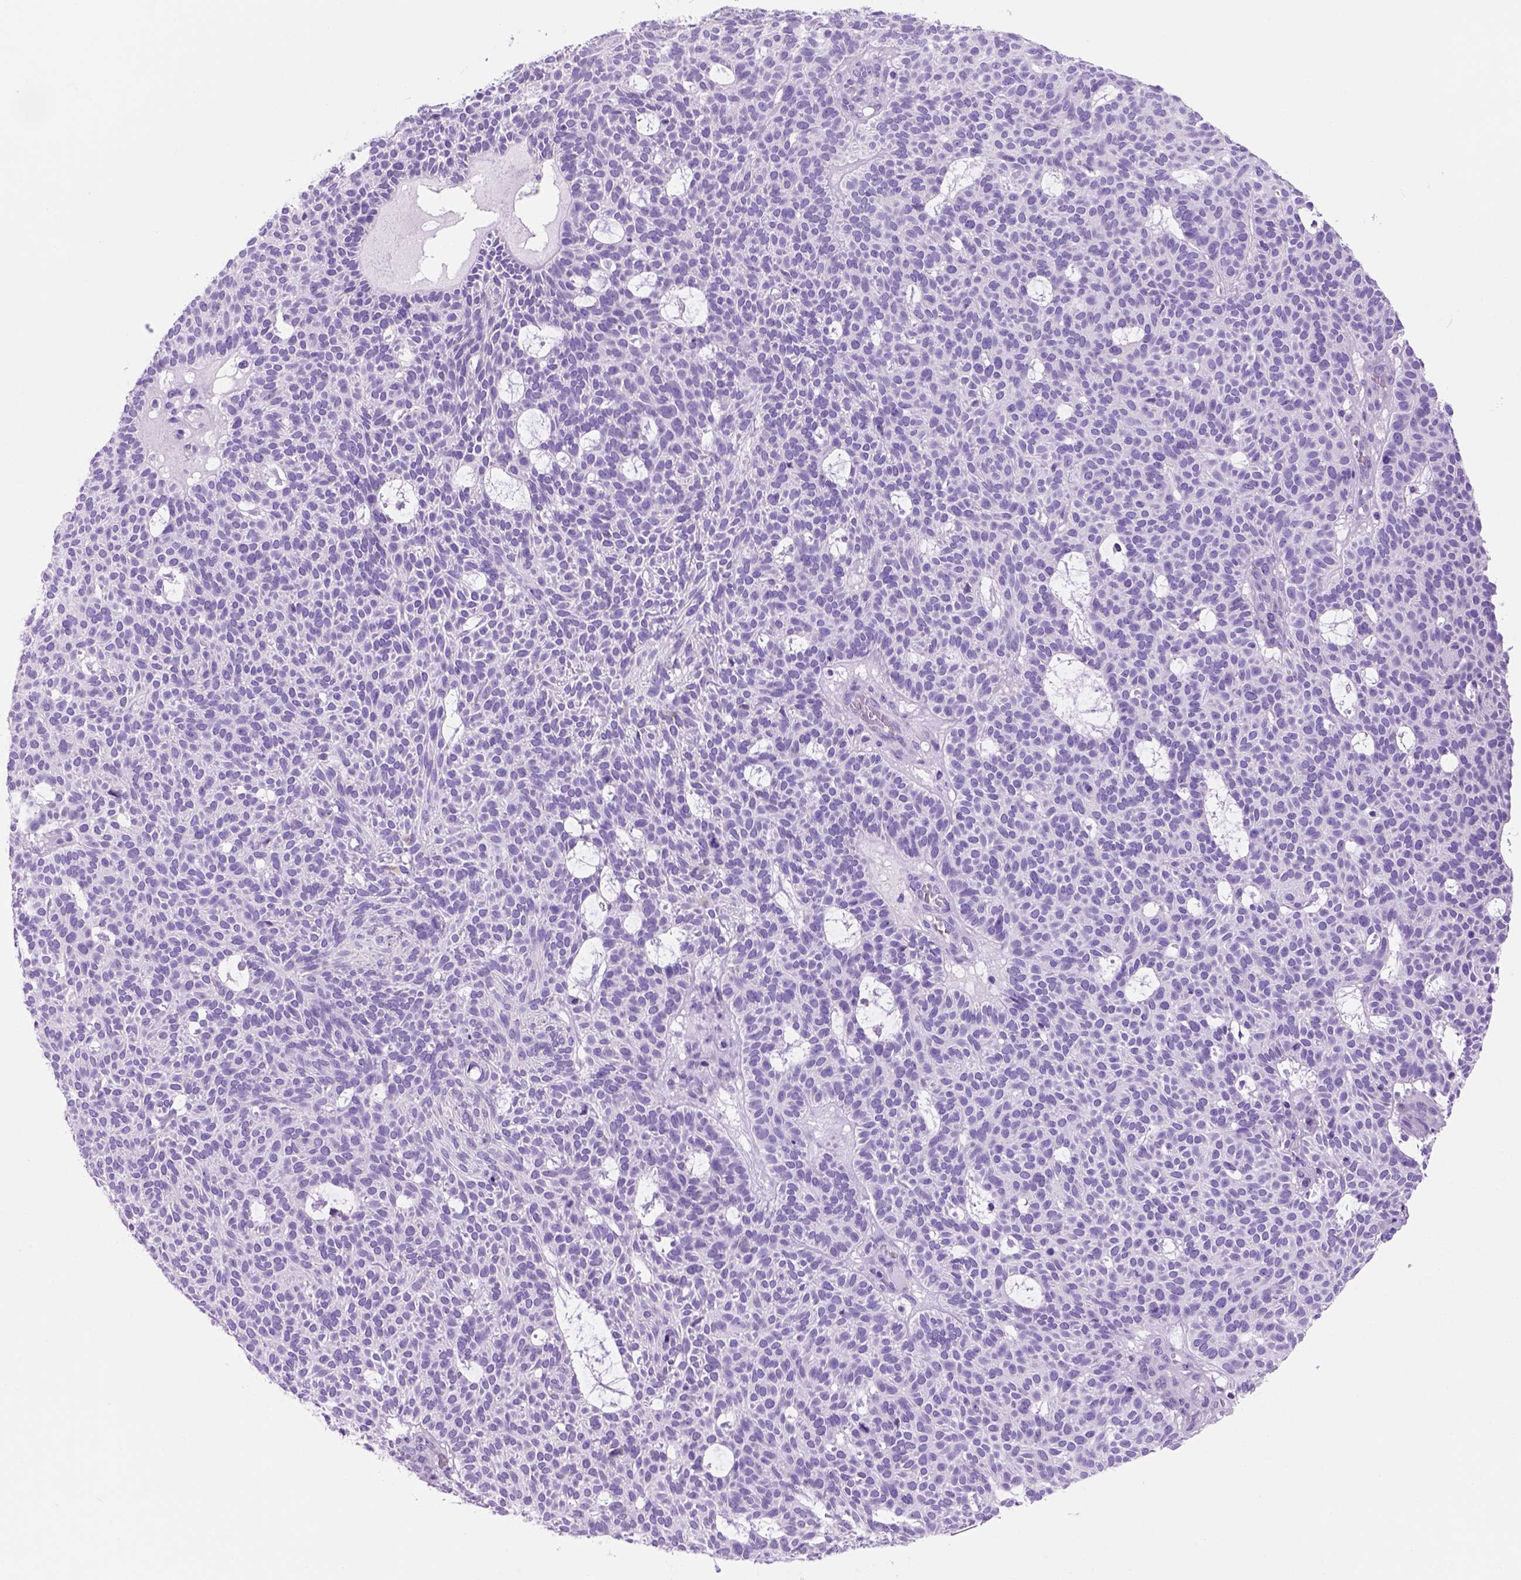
{"staining": {"intensity": "negative", "quantity": "none", "location": "none"}, "tissue": "skin cancer", "cell_type": "Tumor cells", "image_type": "cancer", "snomed": [{"axis": "morphology", "description": "Squamous cell carcinoma, NOS"}, {"axis": "topography", "description": "Skin"}], "caption": "A histopathology image of skin cancer (squamous cell carcinoma) stained for a protein reveals no brown staining in tumor cells.", "gene": "HHIPL2", "patient": {"sex": "female", "age": 90}}